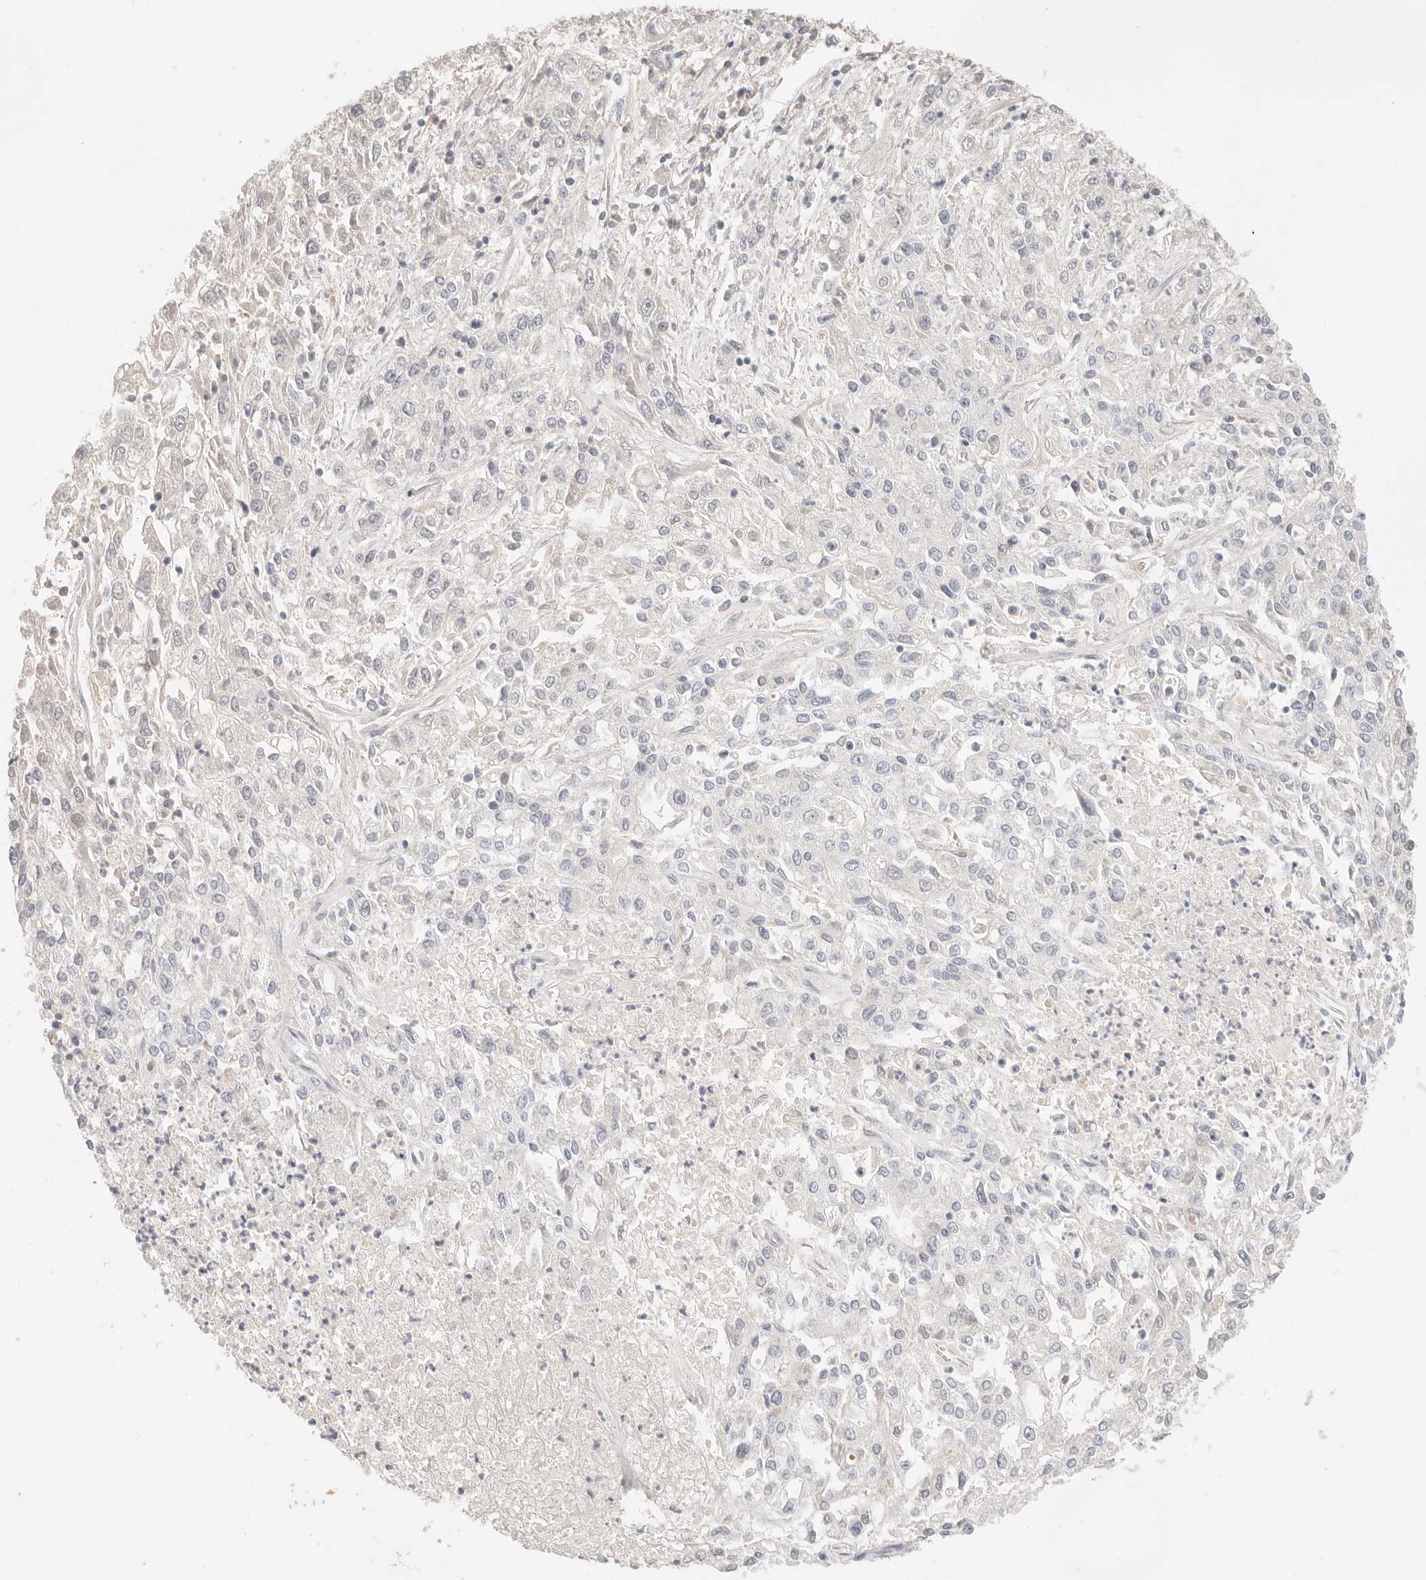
{"staining": {"intensity": "negative", "quantity": "none", "location": "none"}, "tissue": "endometrial cancer", "cell_type": "Tumor cells", "image_type": "cancer", "snomed": [{"axis": "morphology", "description": "Adenocarcinoma, NOS"}, {"axis": "topography", "description": "Endometrium"}], "caption": "Immunohistochemical staining of human endometrial cancer (adenocarcinoma) displays no significant positivity in tumor cells.", "gene": "SPHK1", "patient": {"sex": "female", "age": 49}}